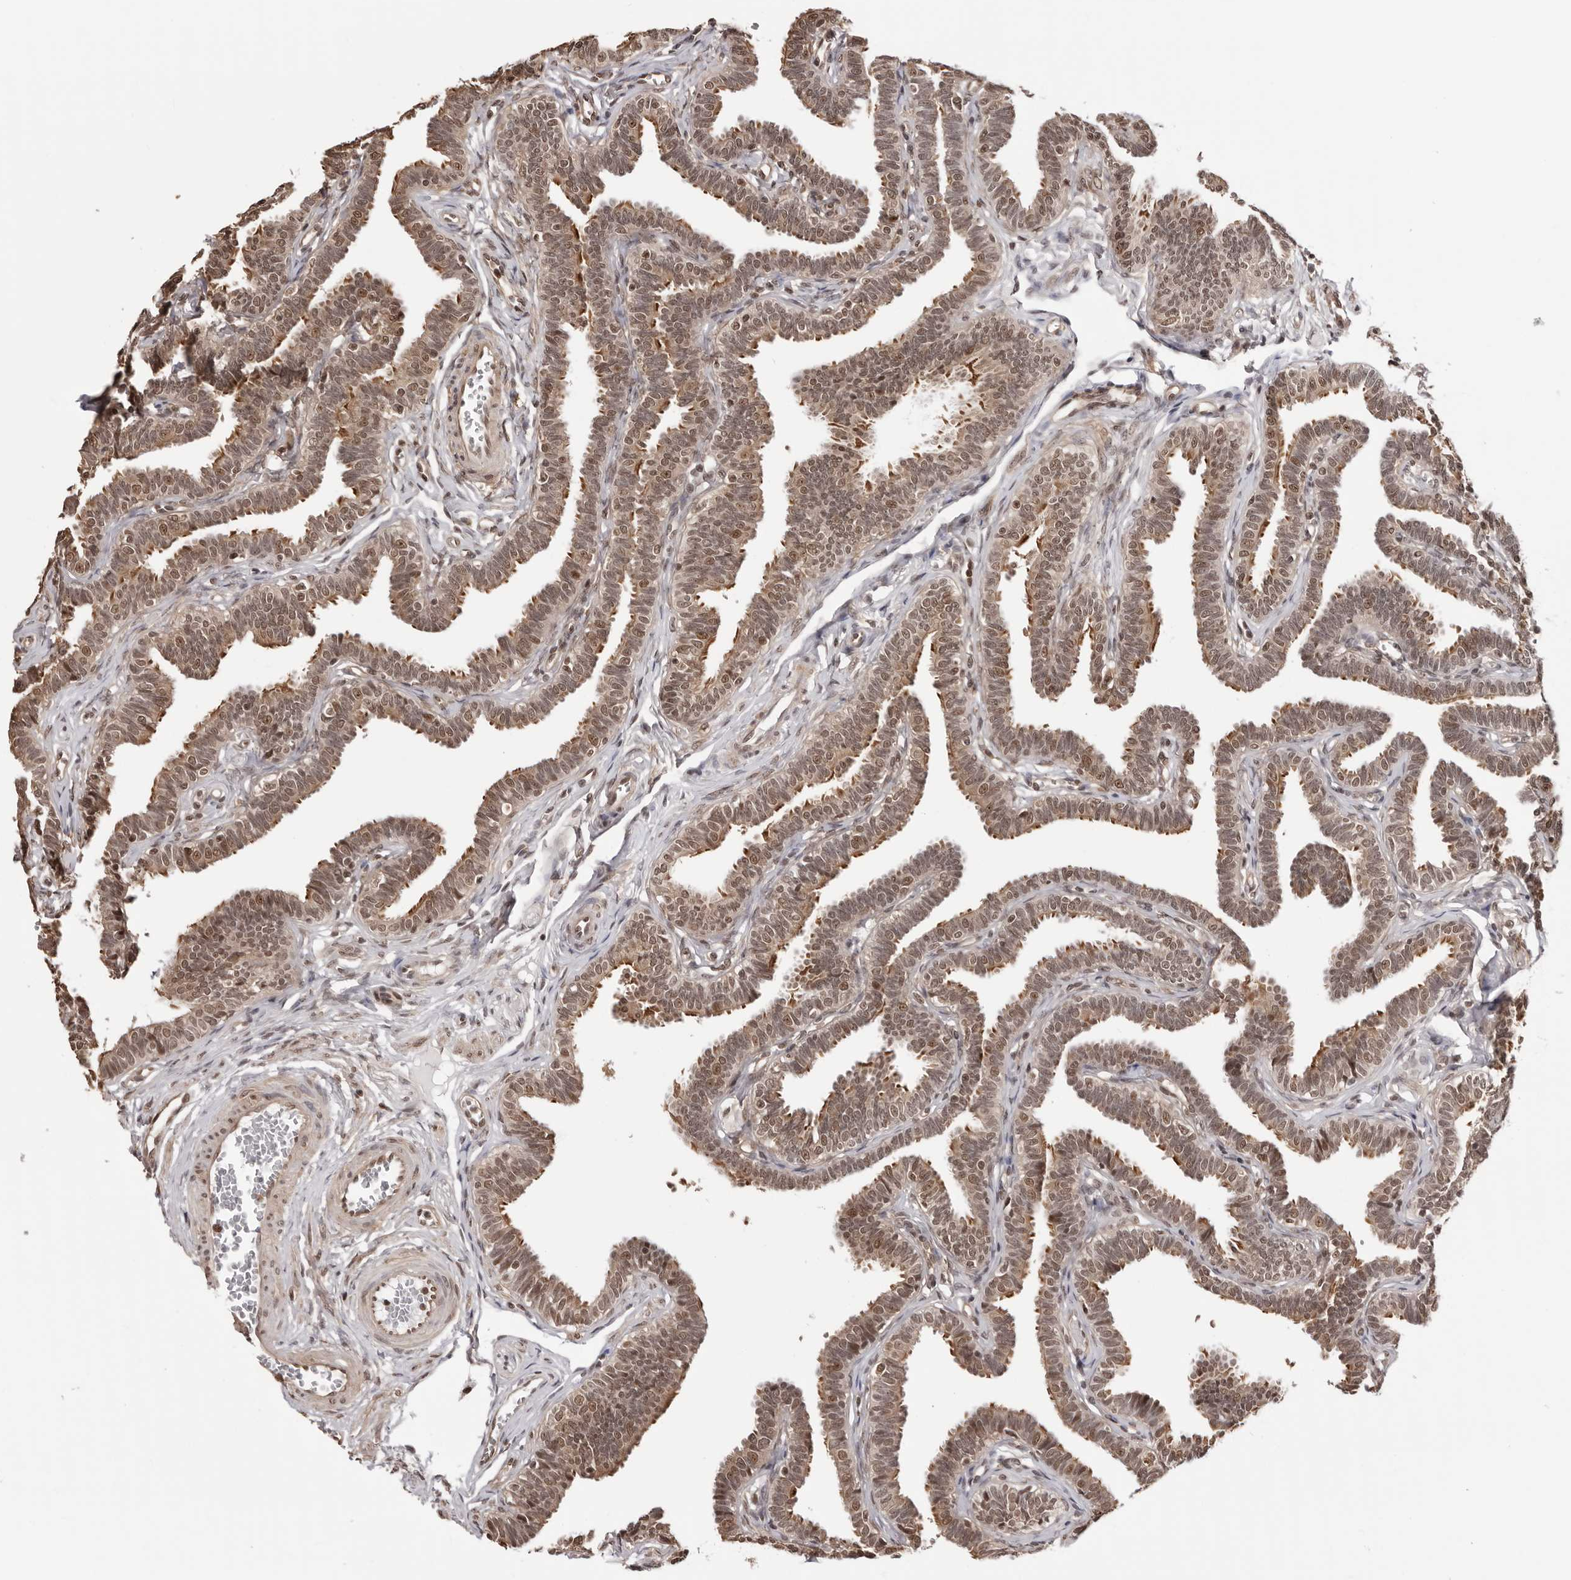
{"staining": {"intensity": "moderate", "quantity": ">75%", "location": "cytoplasmic/membranous,nuclear"}, "tissue": "fallopian tube", "cell_type": "Glandular cells", "image_type": "normal", "snomed": [{"axis": "morphology", "description": "Normal tissue, NOS"}, {"axis": "topography", "description": "Fallopian tube"}, {"axis": "topography", "description": "Ovary"}], "caption": "High-magnification brightfield microscopy of unremarkable fallopian tube stained with DAB (brown) and counterstained with hematoxylin (blue). glandular cells exhibit moderate cytoplasmic/membranous,nuclear expression is present in about>75% of cells.", "gene": "SDE2", "patient": {"sex": "female", "age": 23}}